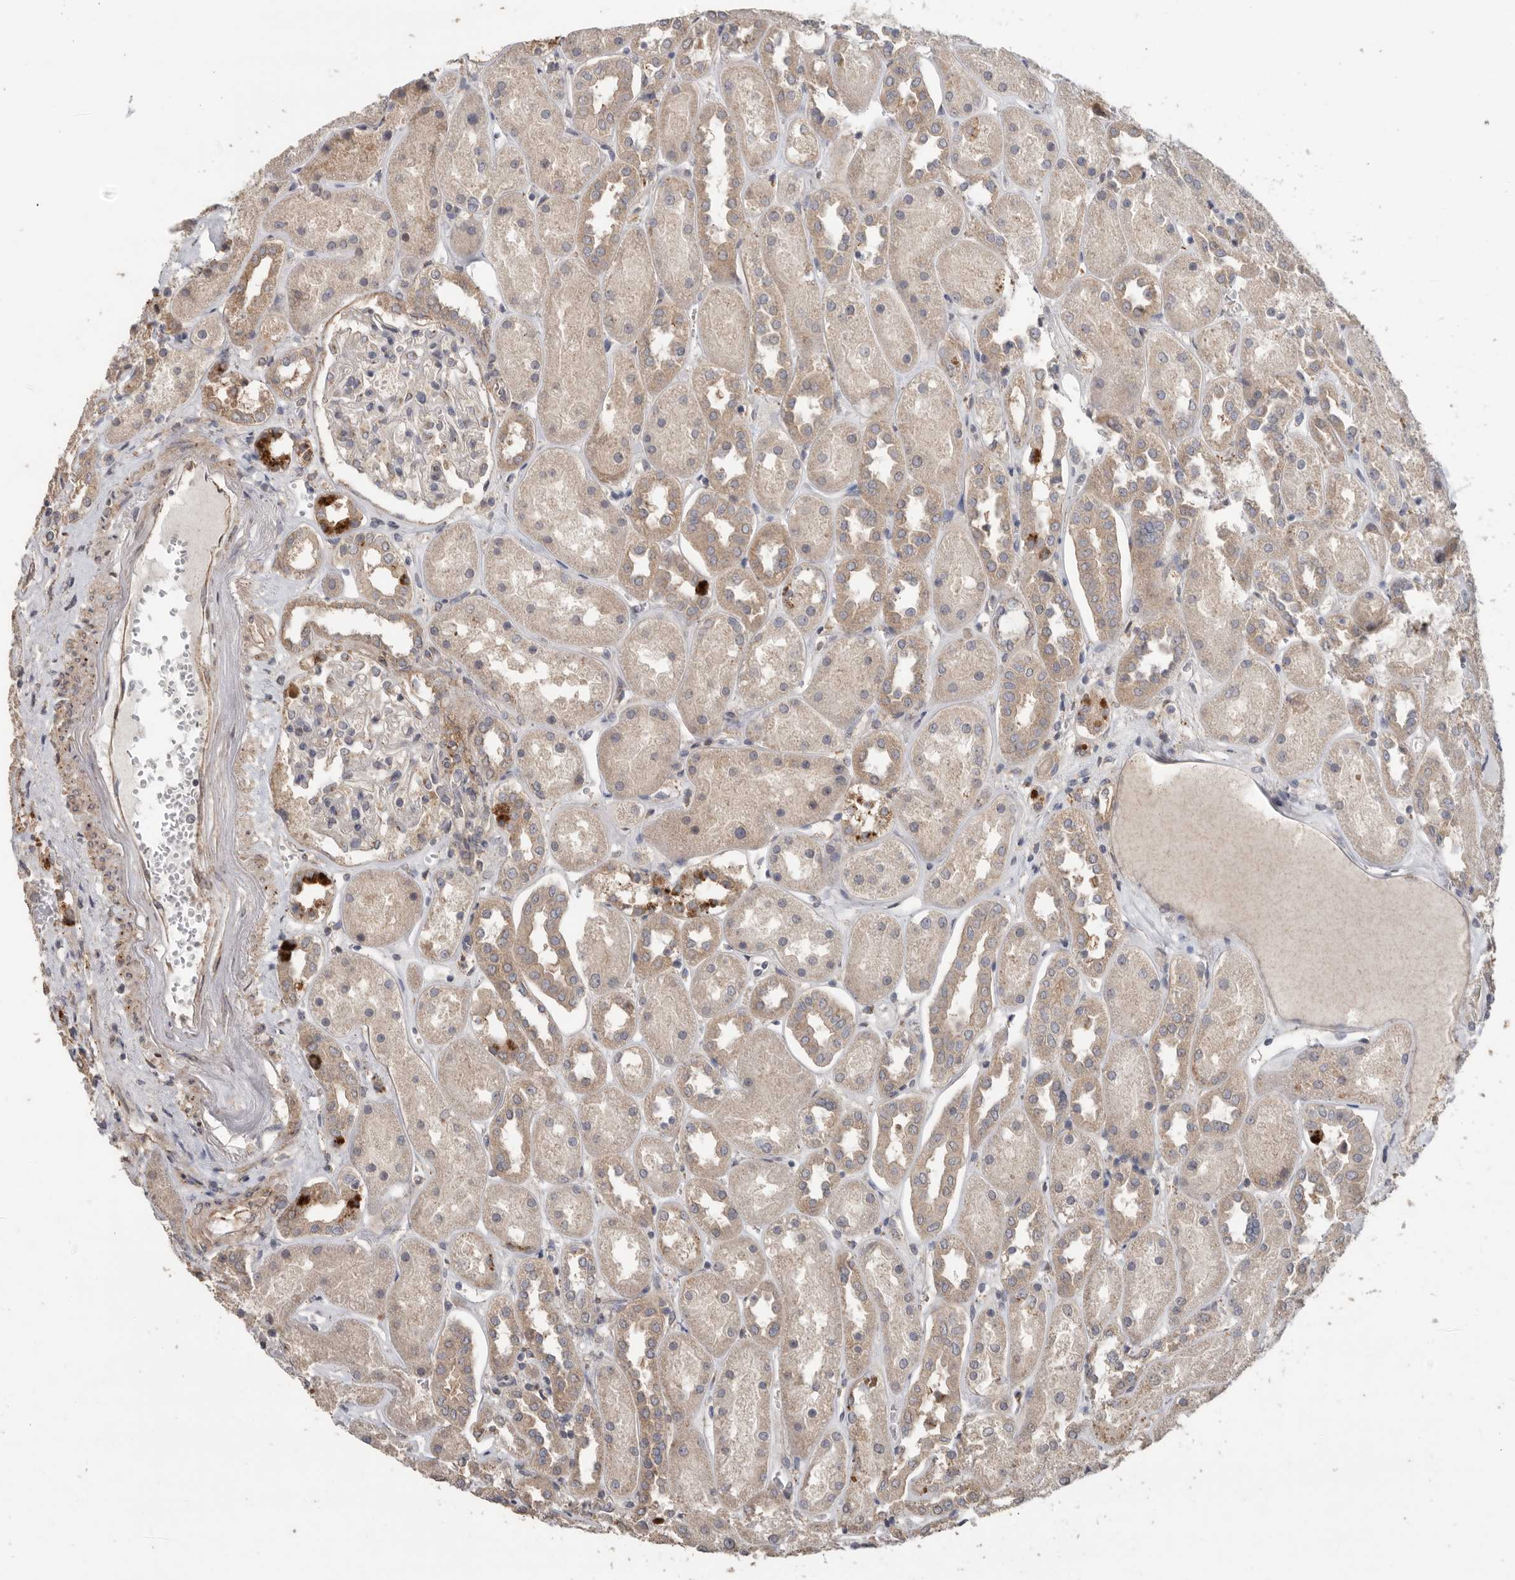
{"staining": {"intensity": "moderate", "quantity": "25%-75%", "location": "cytoplasmic/membranous"}, "tissue": "kidney", "cell_type": "Cells in glomeruli", "image_type": "normal", "snomed": [{"axis": "morphology", "description": "Normal tissue, NOS"}, {"axis": "topography", "description": "Kidney"}], "caption": "A medium amount of moderate cytoplasmic/membranous expression is appreciated in about 25%-75% of cells in glomeruli in normal kidney.", "gene": "PODXL2", "patient": {"sex": "male", "age": 70}}